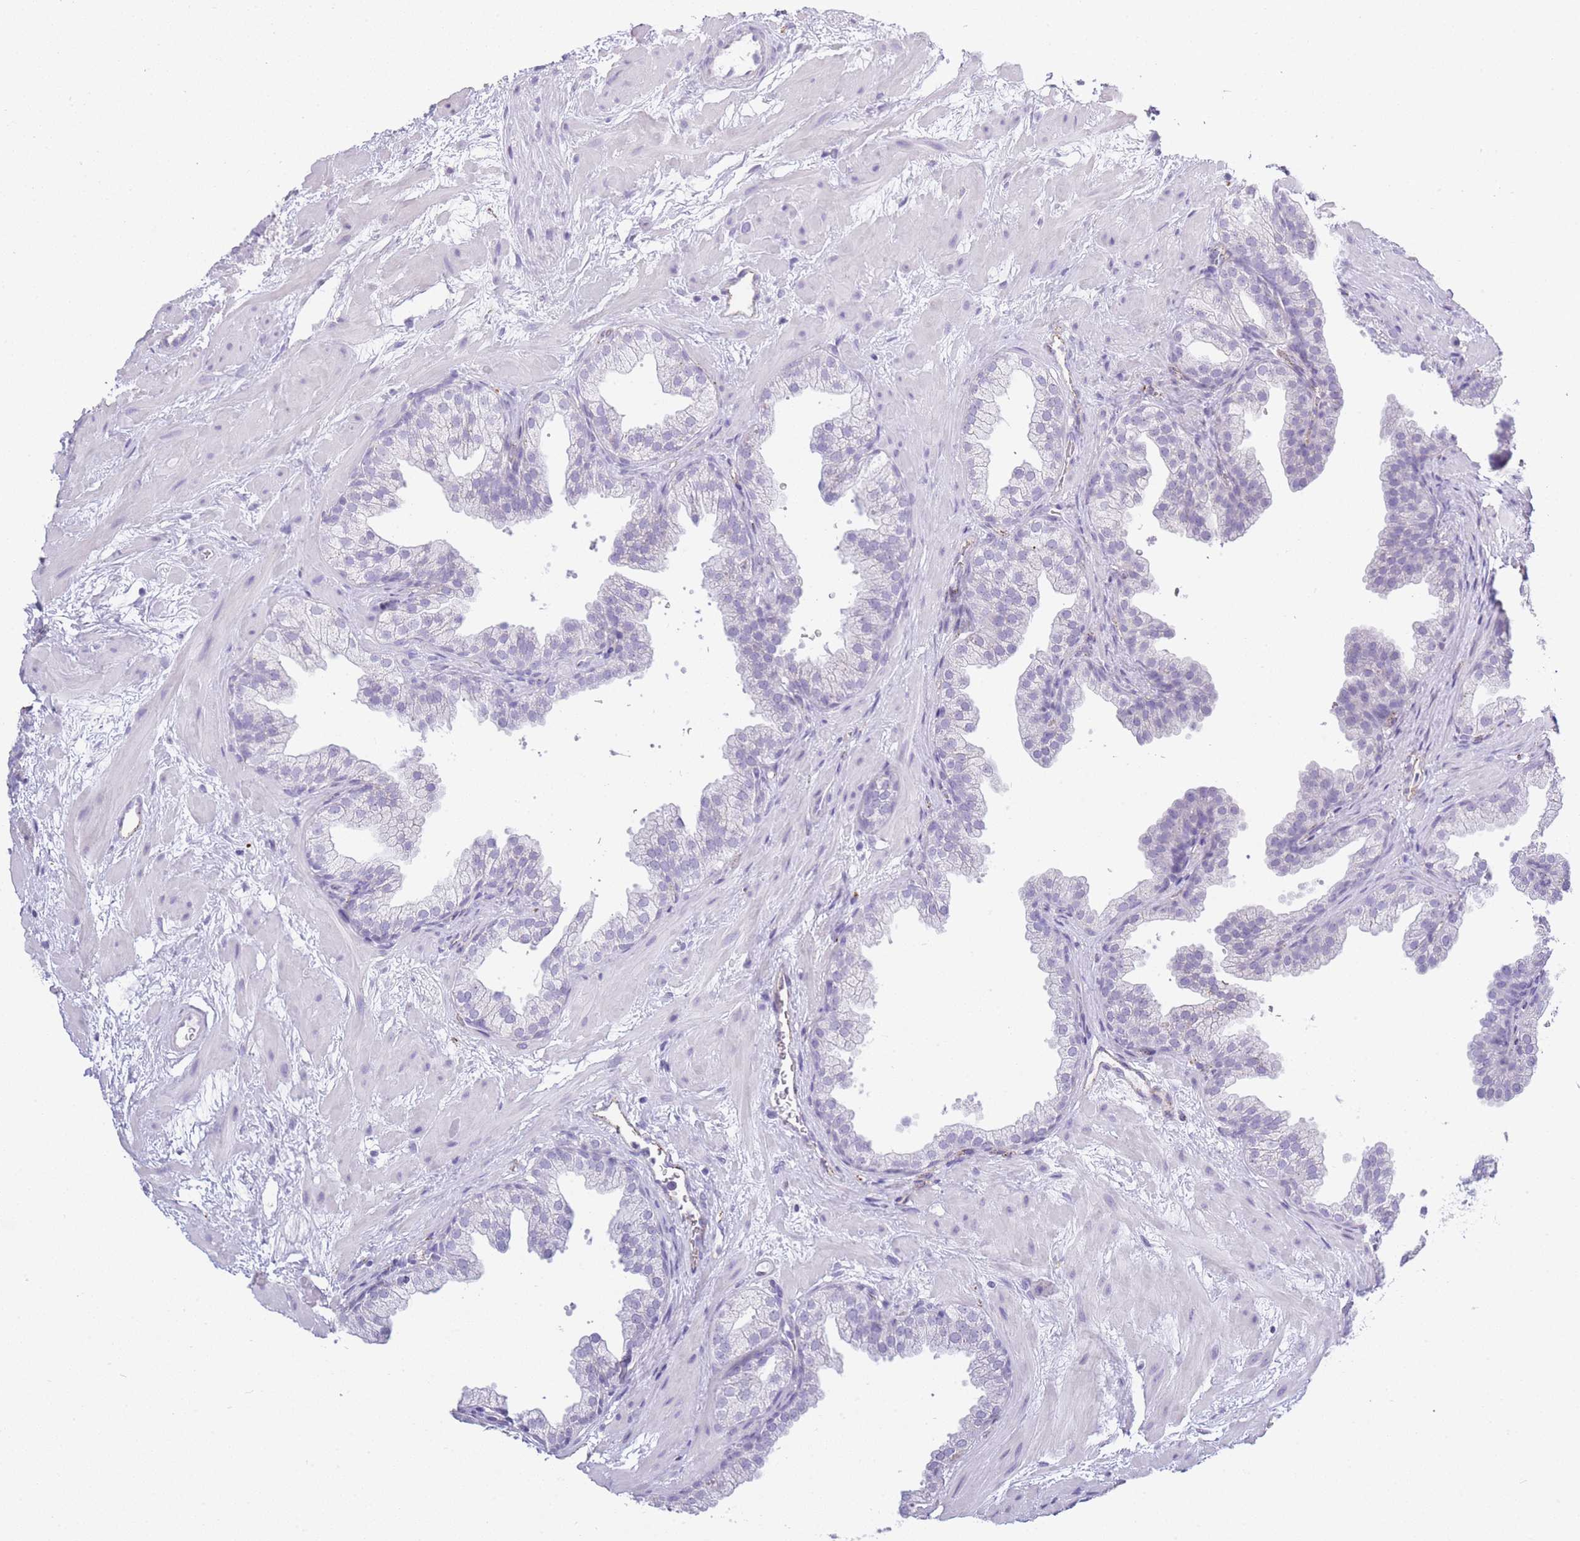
{"staining": {"intensity": "negative", "quantity": "none", "location": "none"}, "tissue": "prostate", "cell_type": "Glandular cells", "image_type": "normal", "snomed": [{"axis": "morphology", "description": "Normal tissue, NOS"}, {"axis": "topography", "description": "Prostate"}], "caption": "A micrograph of prostate stained for a protein exhibits no brown staining in glandular cells.", "gene": "RHO", "patient": {"sex": "male", "age": 37}}